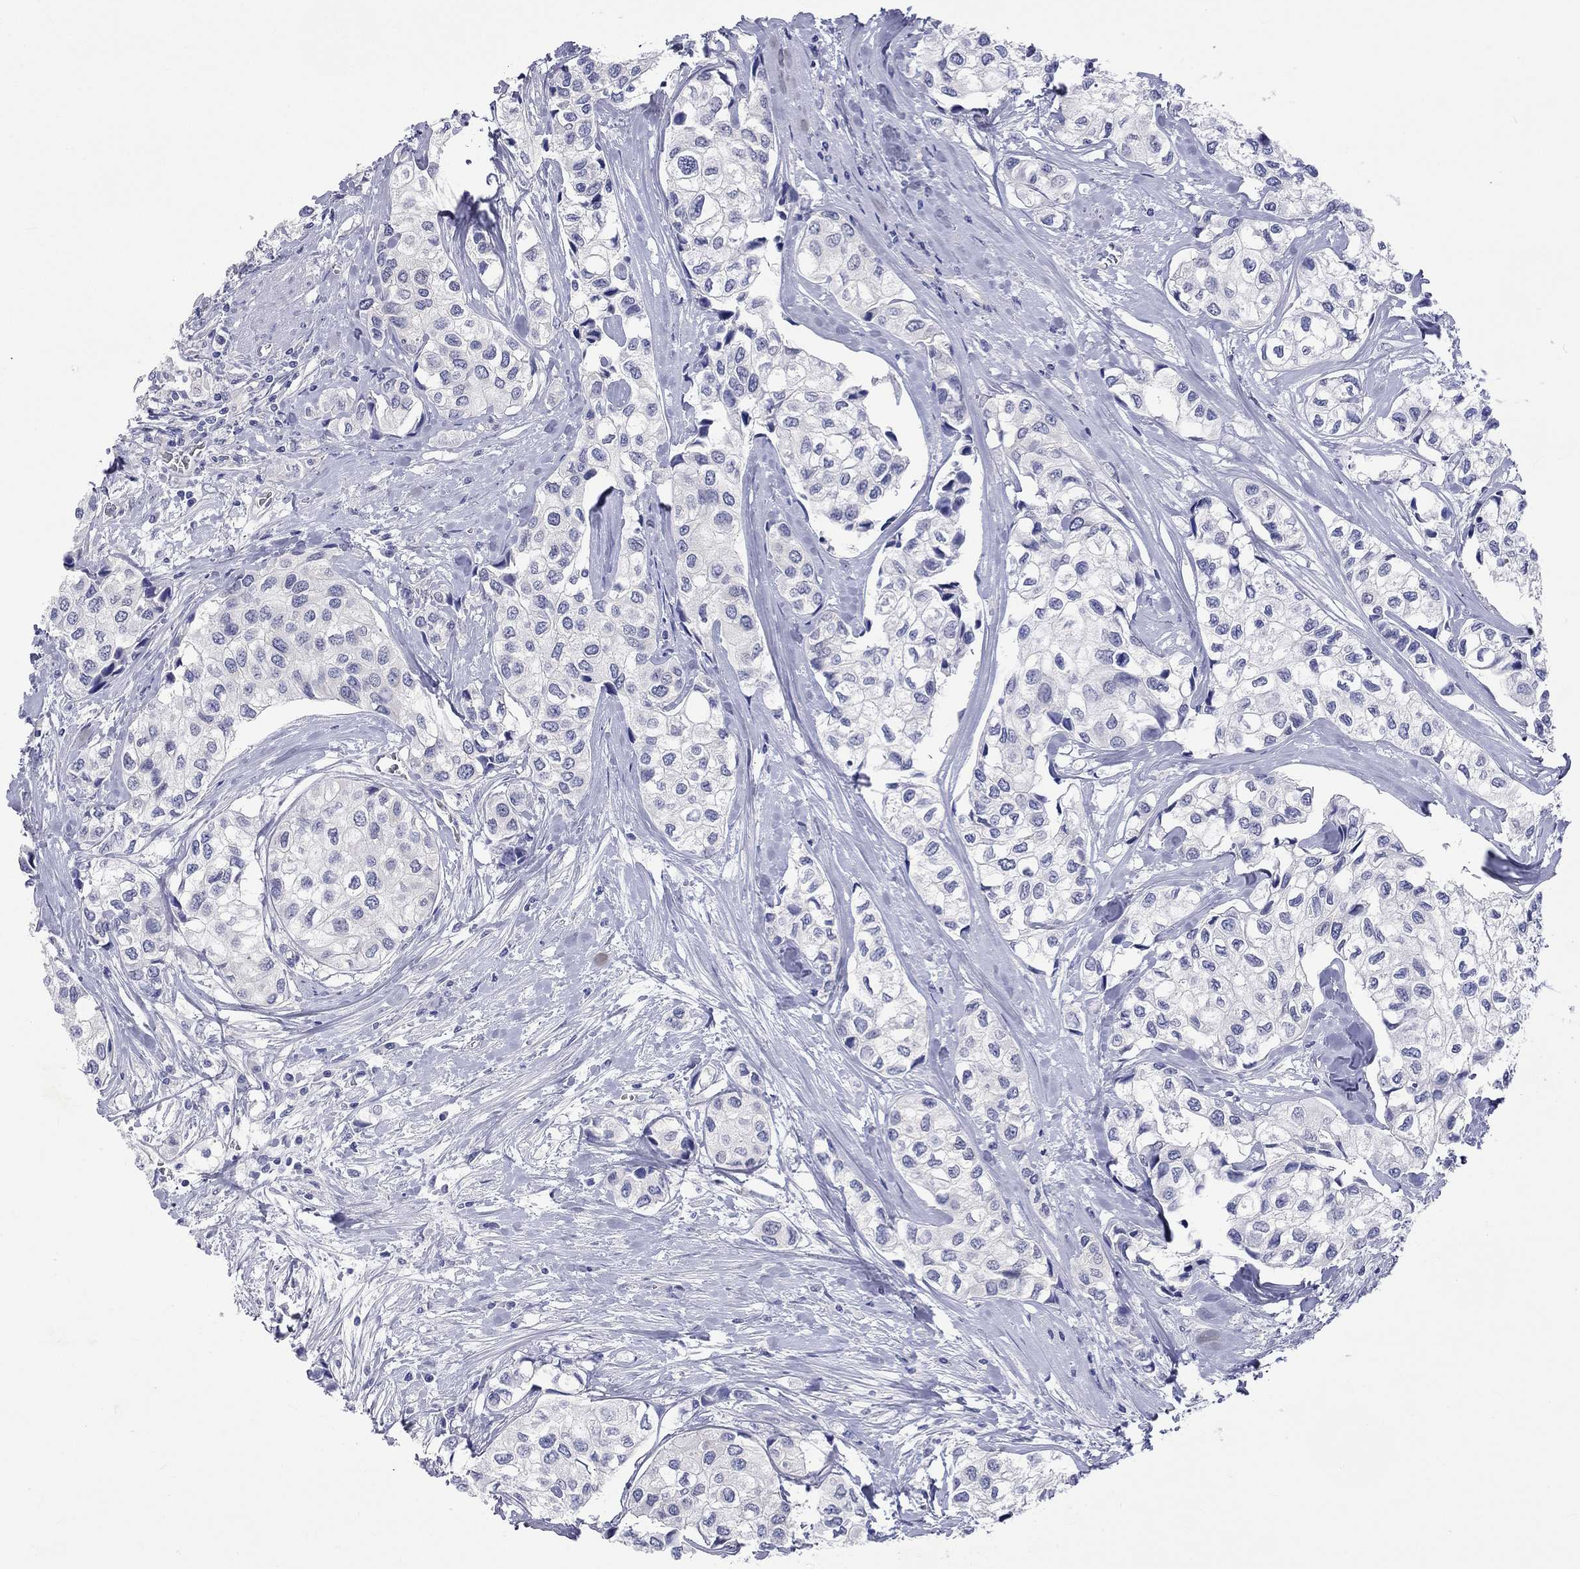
{"staining": {"intensity": "negative", "quantity": "none", "location": "none"}, "tissue": "urothelial cancer", "cell_type": "Tumor cells", "image_type": "cancer", "snomed": [{"axis": "morphology", "description": "Urothelial carcinoma, High grade"}, {"axis": "topography", "description": "Urinary bladder"}], "caption": "There is no significant positivity in tumor cells of urothelial carcinoma (high-grade).", "gene": "CERS1", "patient": {"sex": "male", "age": 73}}